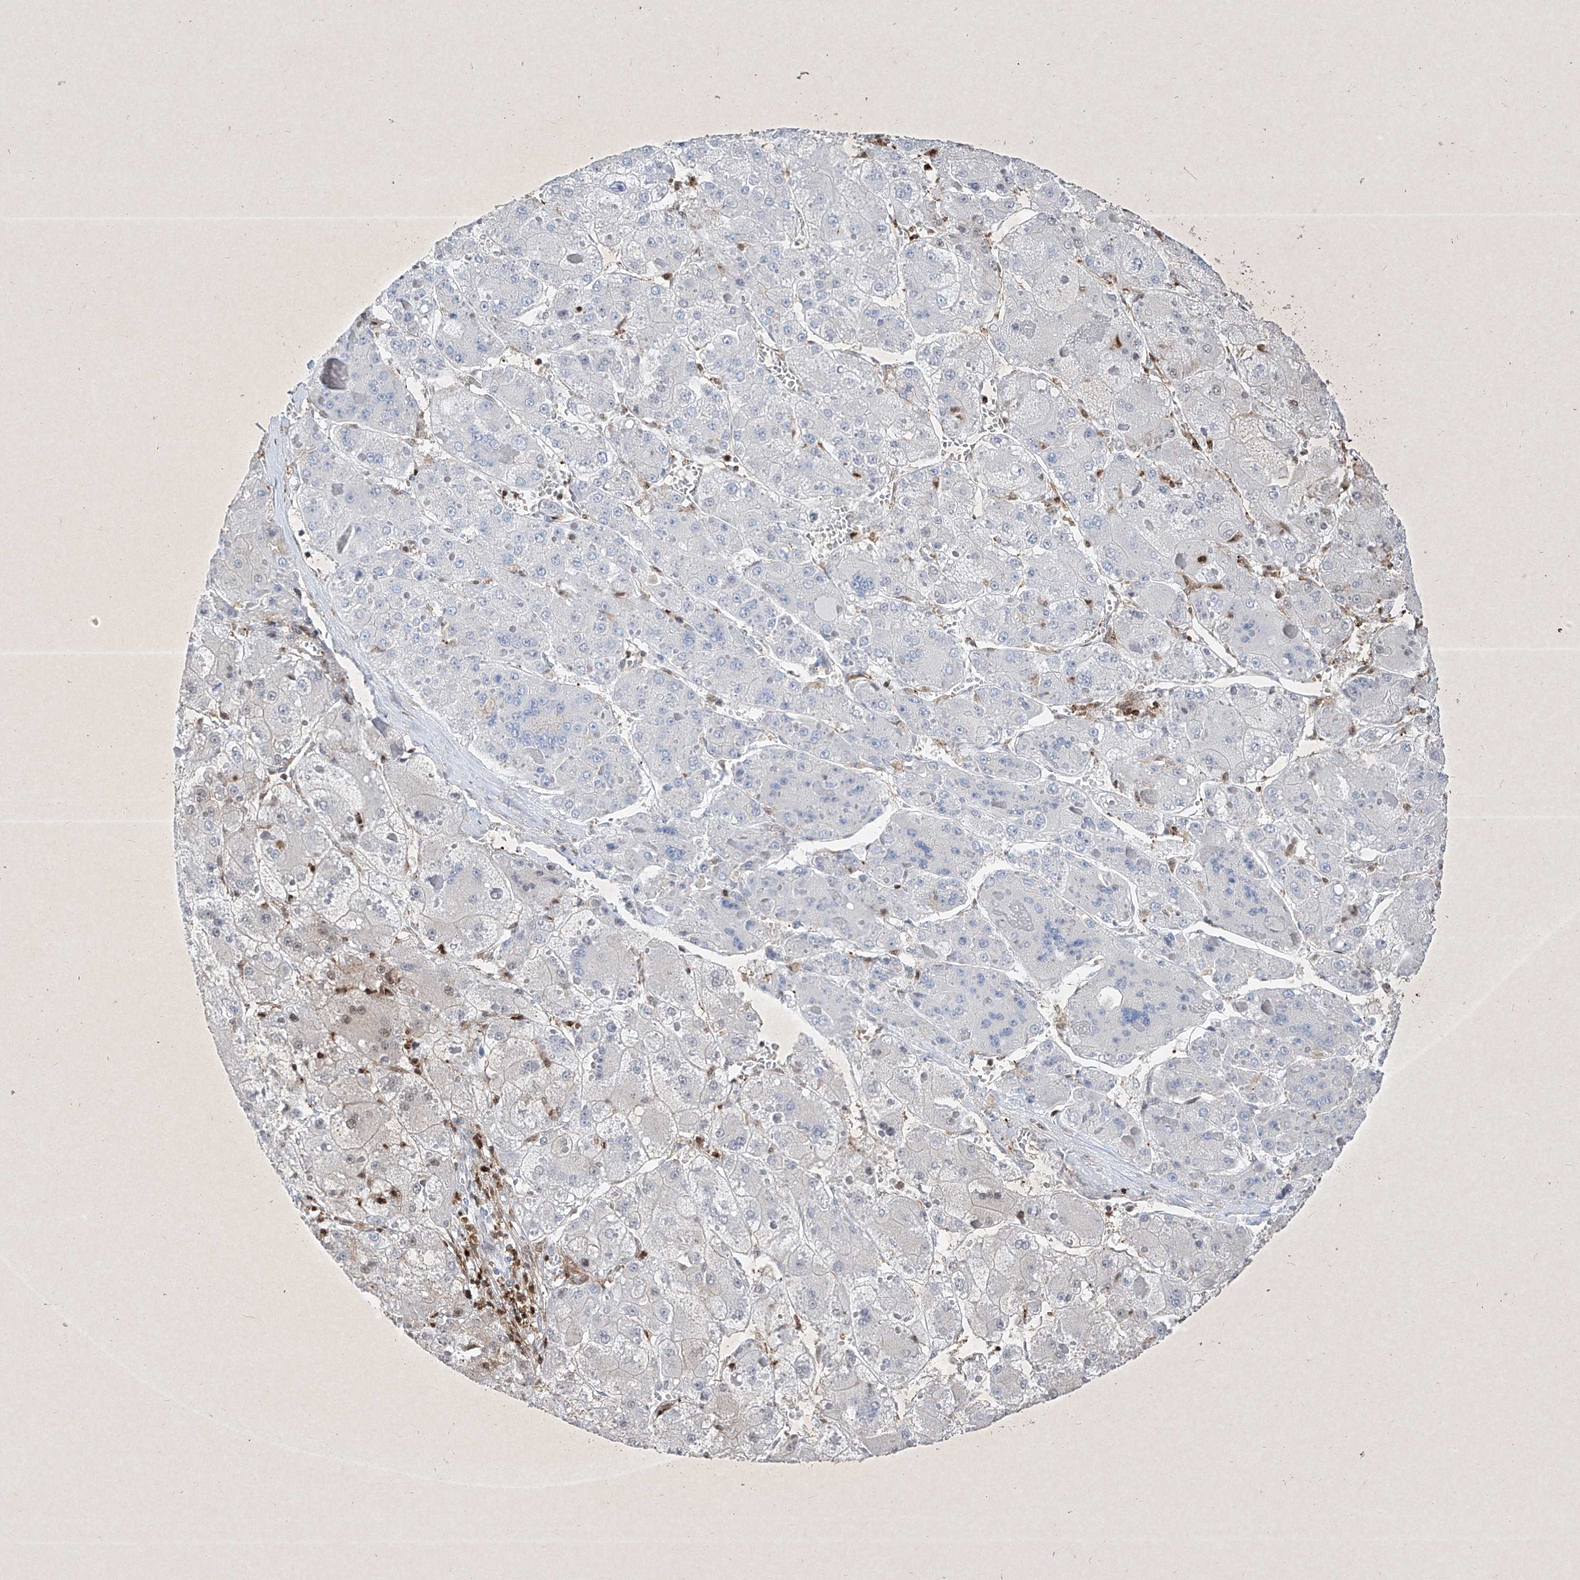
{"staining": {"intensity": "weak", "quantity": "<25%", "location": "cytoplasmic/membranous,nuclear"}, "tissue": "liver cancer", "cell_type": "Tumor cells", "image_type": "cancer", "snomed": [{"axis": "morphology", "description": "Carcinoma, Hepatocellular, NOS"}, {"axis": "topography", "description": "Liver"}], "caption": "A photomicrograph of human hepatocellular carcinoma (liver) is negative for staining in tumor cells. The staining is performed using DAB brown chromogen with nuclei counter-stained in using hematoxylin.", "gene": "PSMB10", "patient": {"sex": "female", "age": 73}}